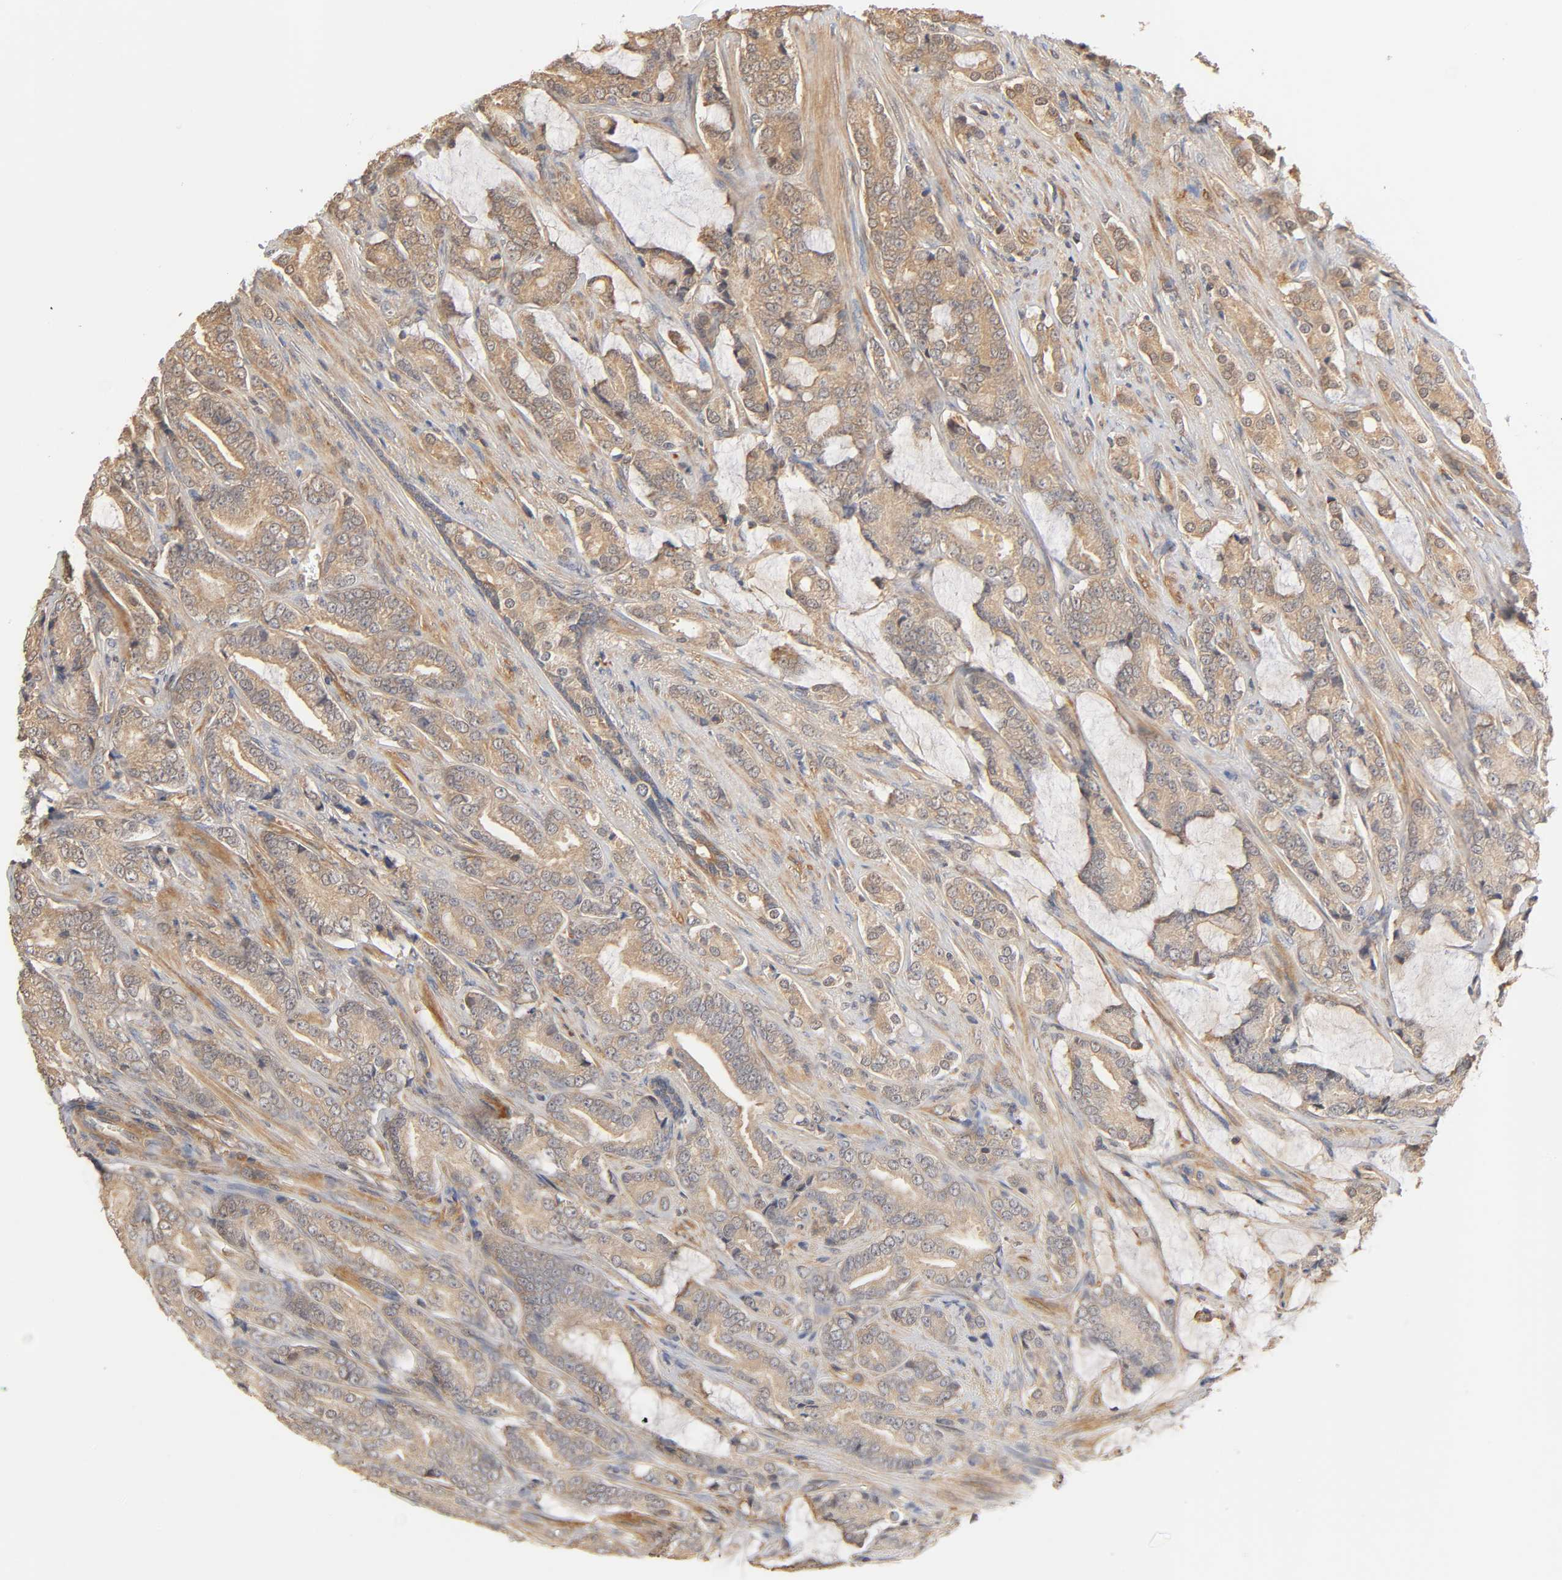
{"staining": {"intensity": "weak", "quantity": ">75%", "location": "cytoplasmic/membranous"}, "tissue": "prostate cancer", "cell_type": "Tumor cells", "image_type": "cancer", "snomed": [{"axis": "morphology", "description": "Adenocarcinoma, Low grade"}, {"axis": "topography", "description": "Prostate"}], "caption": "Prostate cancer (adenocarcinoma (low-grade)) stained for a protein (brown) exhibits weak cytoplasmic/membranous positive expression in approximately >75% of tumor cells.", "gene": "PDE5A", "patient": {"sex": "male", "age": 58}}